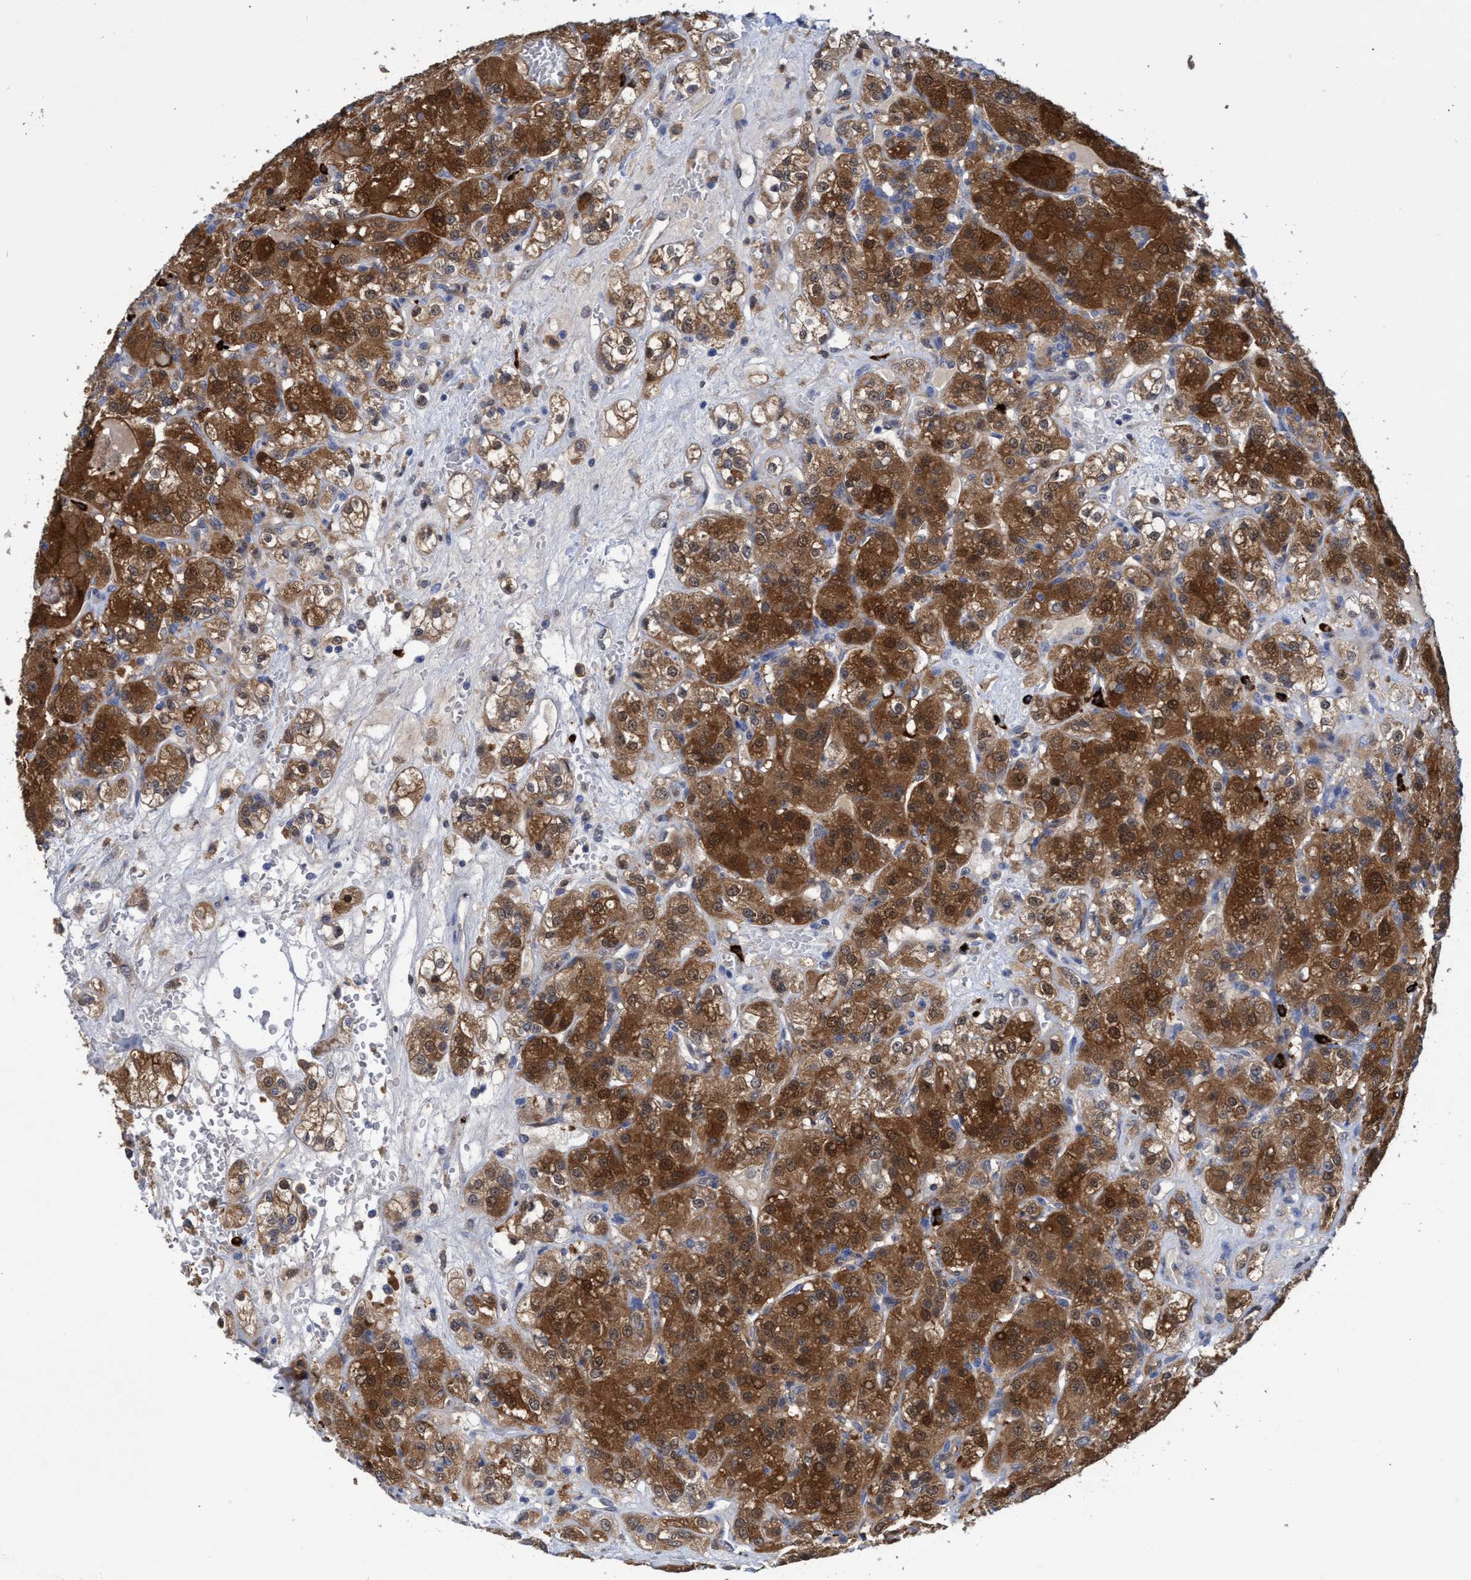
{"staining": {"intensity": "strong", "quantity": ">75%", "location": "cytoplasmic/membranous,nuclear"}, "tissue": "renal cancer", "cell_type": "Tumor cells", "image_type": "cancer", "snomed": [{"axis": "morphology", "description": "Normal tissue, NOS"}, {"axis": "morphology", "description": "Adenocarcinoma, NOS"}, {"axis": "topography", "description": "Kidney"}], "caption": "Adenocarcinoma (renal) was stained to show a protein in brown. There is high levels of strong cytoplasmic/membranous and nuclear positivity in about >75% of tumor cells. The staining was performed using DAB (3,3'-diaminobenzidine) to visualize the protein expression in brown, while the nuclei were stained in blue with hematoxylin (Magnification: 20x).", "gene": "PNPO", "patient": {"sex": "male", "age": 61}}